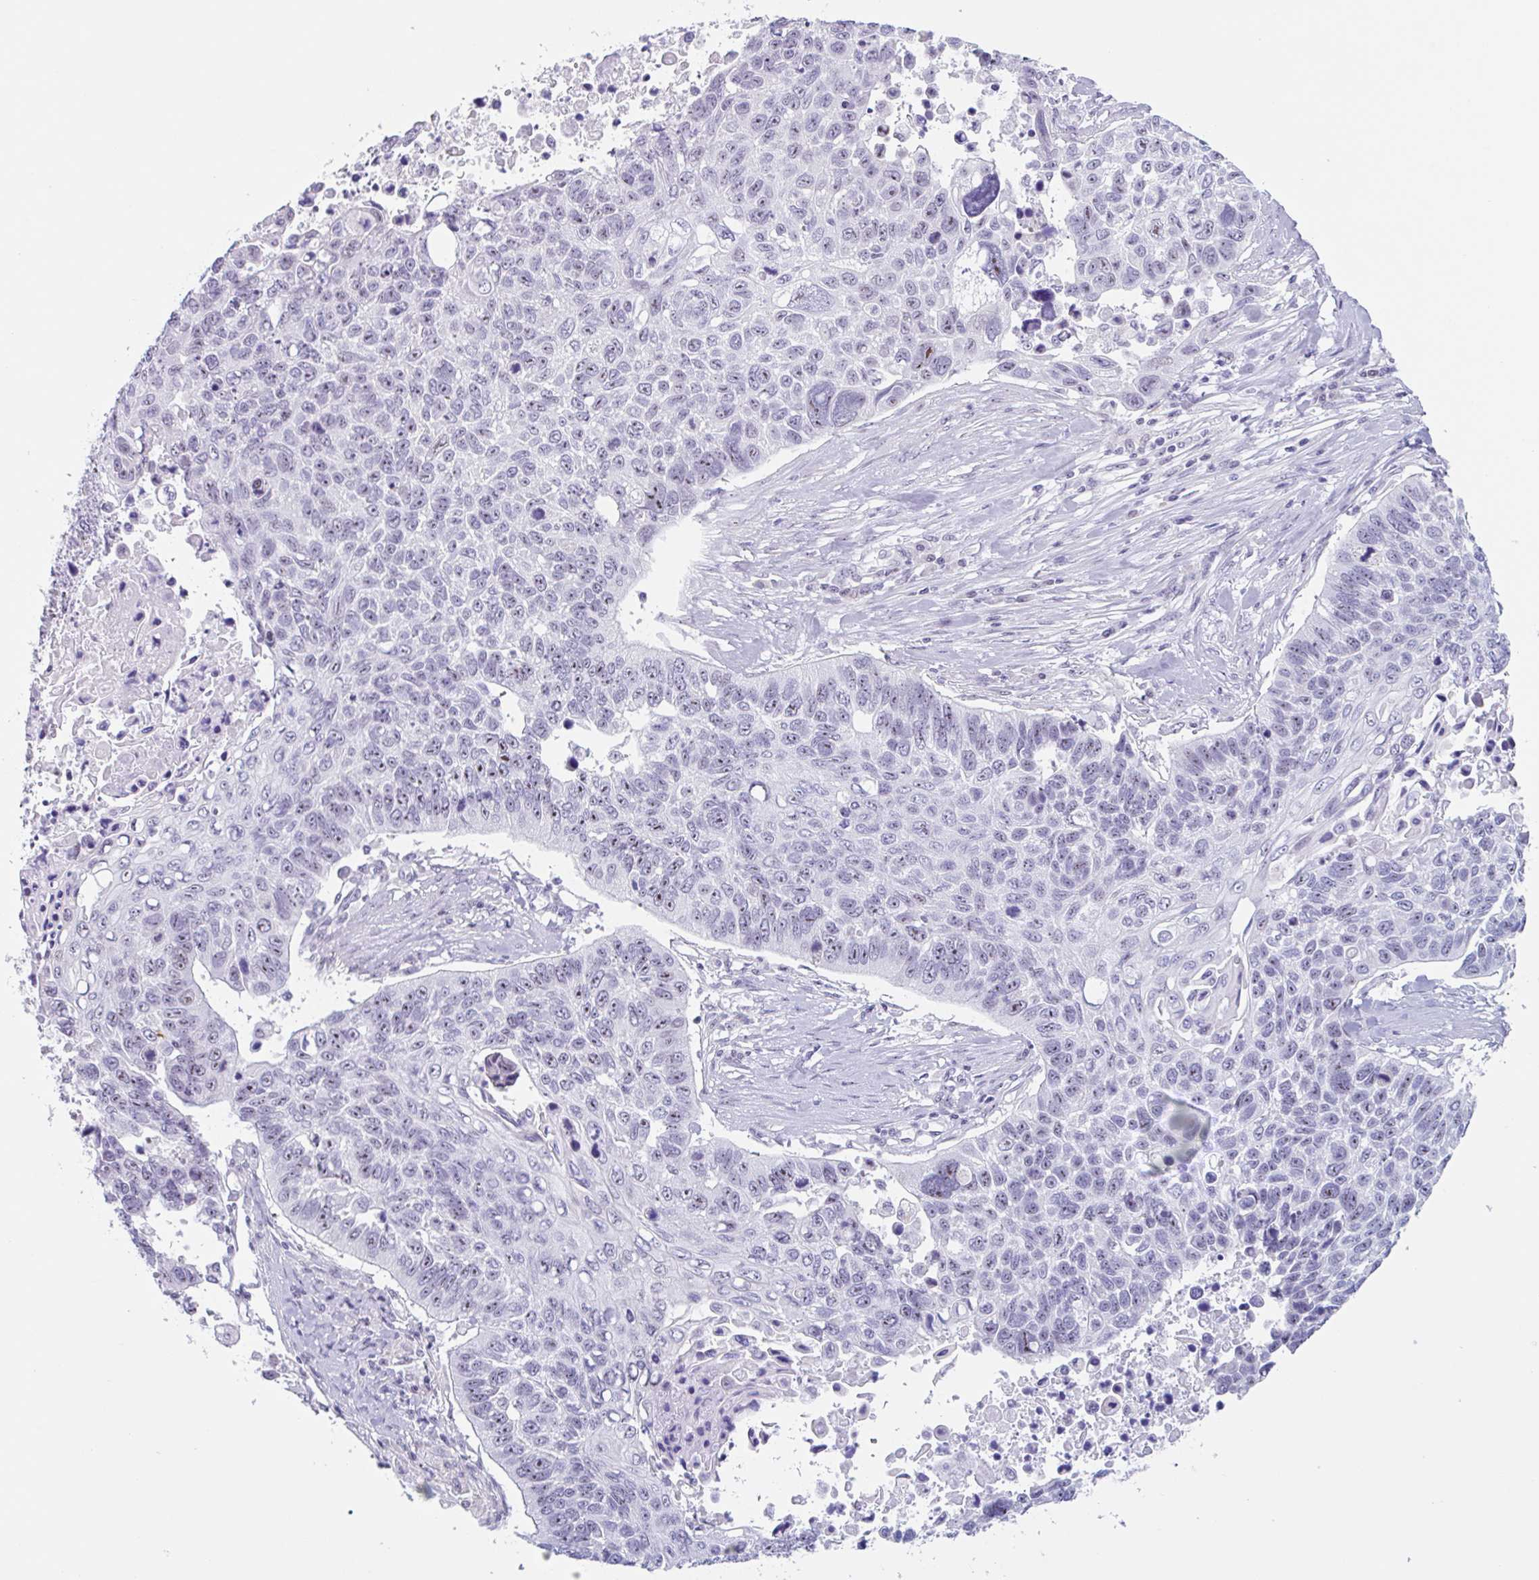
{"staining": {"intensity": "moderate", "quantity": "25%-75%", "location": "nuclear"}, "tissue": "lung cancer", "cell_type": "Tumor cells", "image_type": "cancer", "snomed": [{"axis": "morphology", "description": "Squamous cell carcinoma, NOS"}, {"axis": "topography", "description": "Lung"}], "caption": "Immunohistochemical staining of human lung cancer reveals medium levels of moderate nuclear staining in approximately 25%-75% of tumor cells. (Brightfield microscopy of DAB IHC at high magnification).", "gene": "LENG9", "patient": {"sex": "male", "age": 62}}